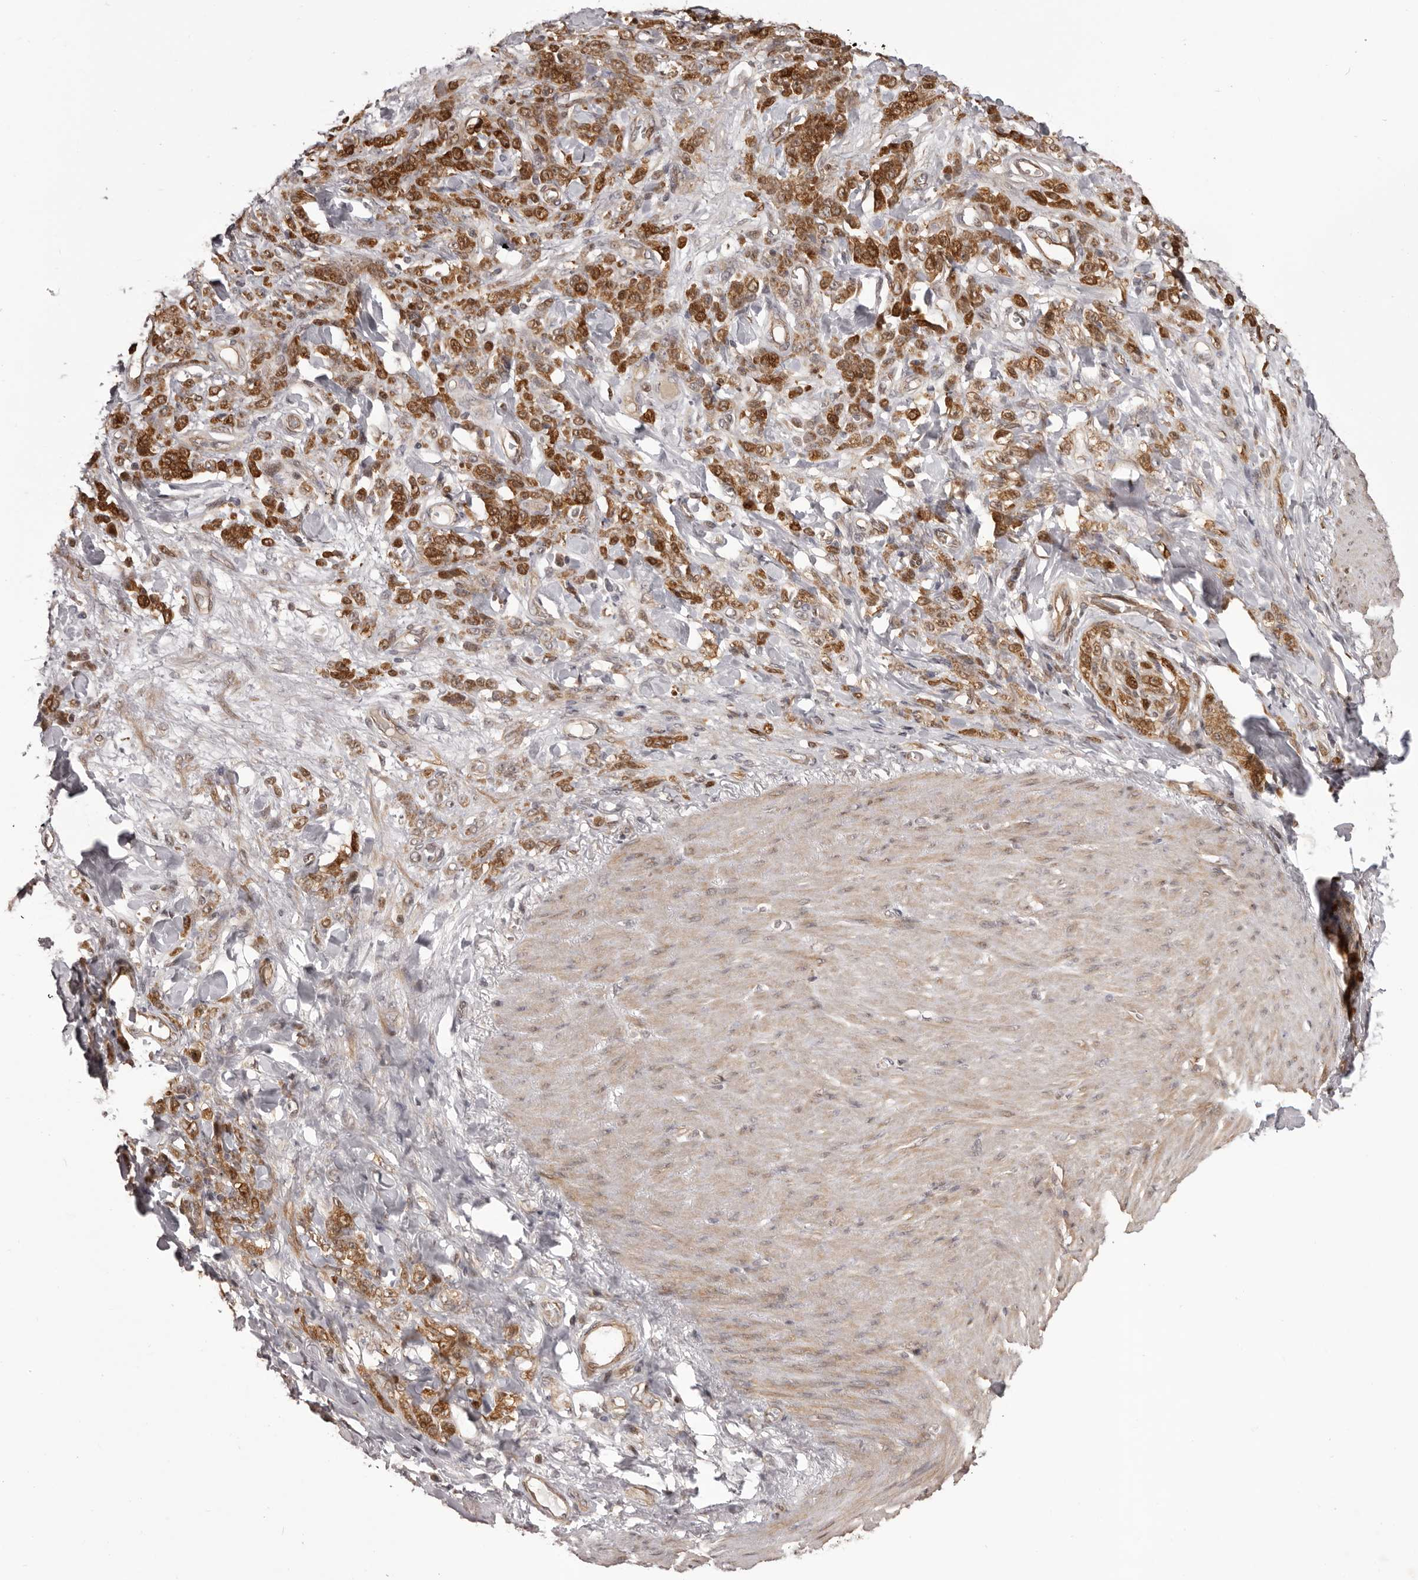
{"staining": {"intensity": "strong", "quantity": ">75%", "location": "cytoplasmic/membranous"}, "tissue": "stomach cancer", "cell_type": "Tumor cells", "image_type": "cancer", "snomed": [{"axis": "morphology", "description": "Normal tissue, NOS"}, {"axis": "morphology", "description": "Adenocarcinoma, NOS"}, {"axis": "topography", "description": "Stomach"}], "caption": "The image reveals staining of stomach adenocarcinoma, revealing strong cytoplasmic/membranous protein staining (brown color) within tumor cells.", "gene": "GFOD1", "patient": {"sex": "male", "age": 82}}